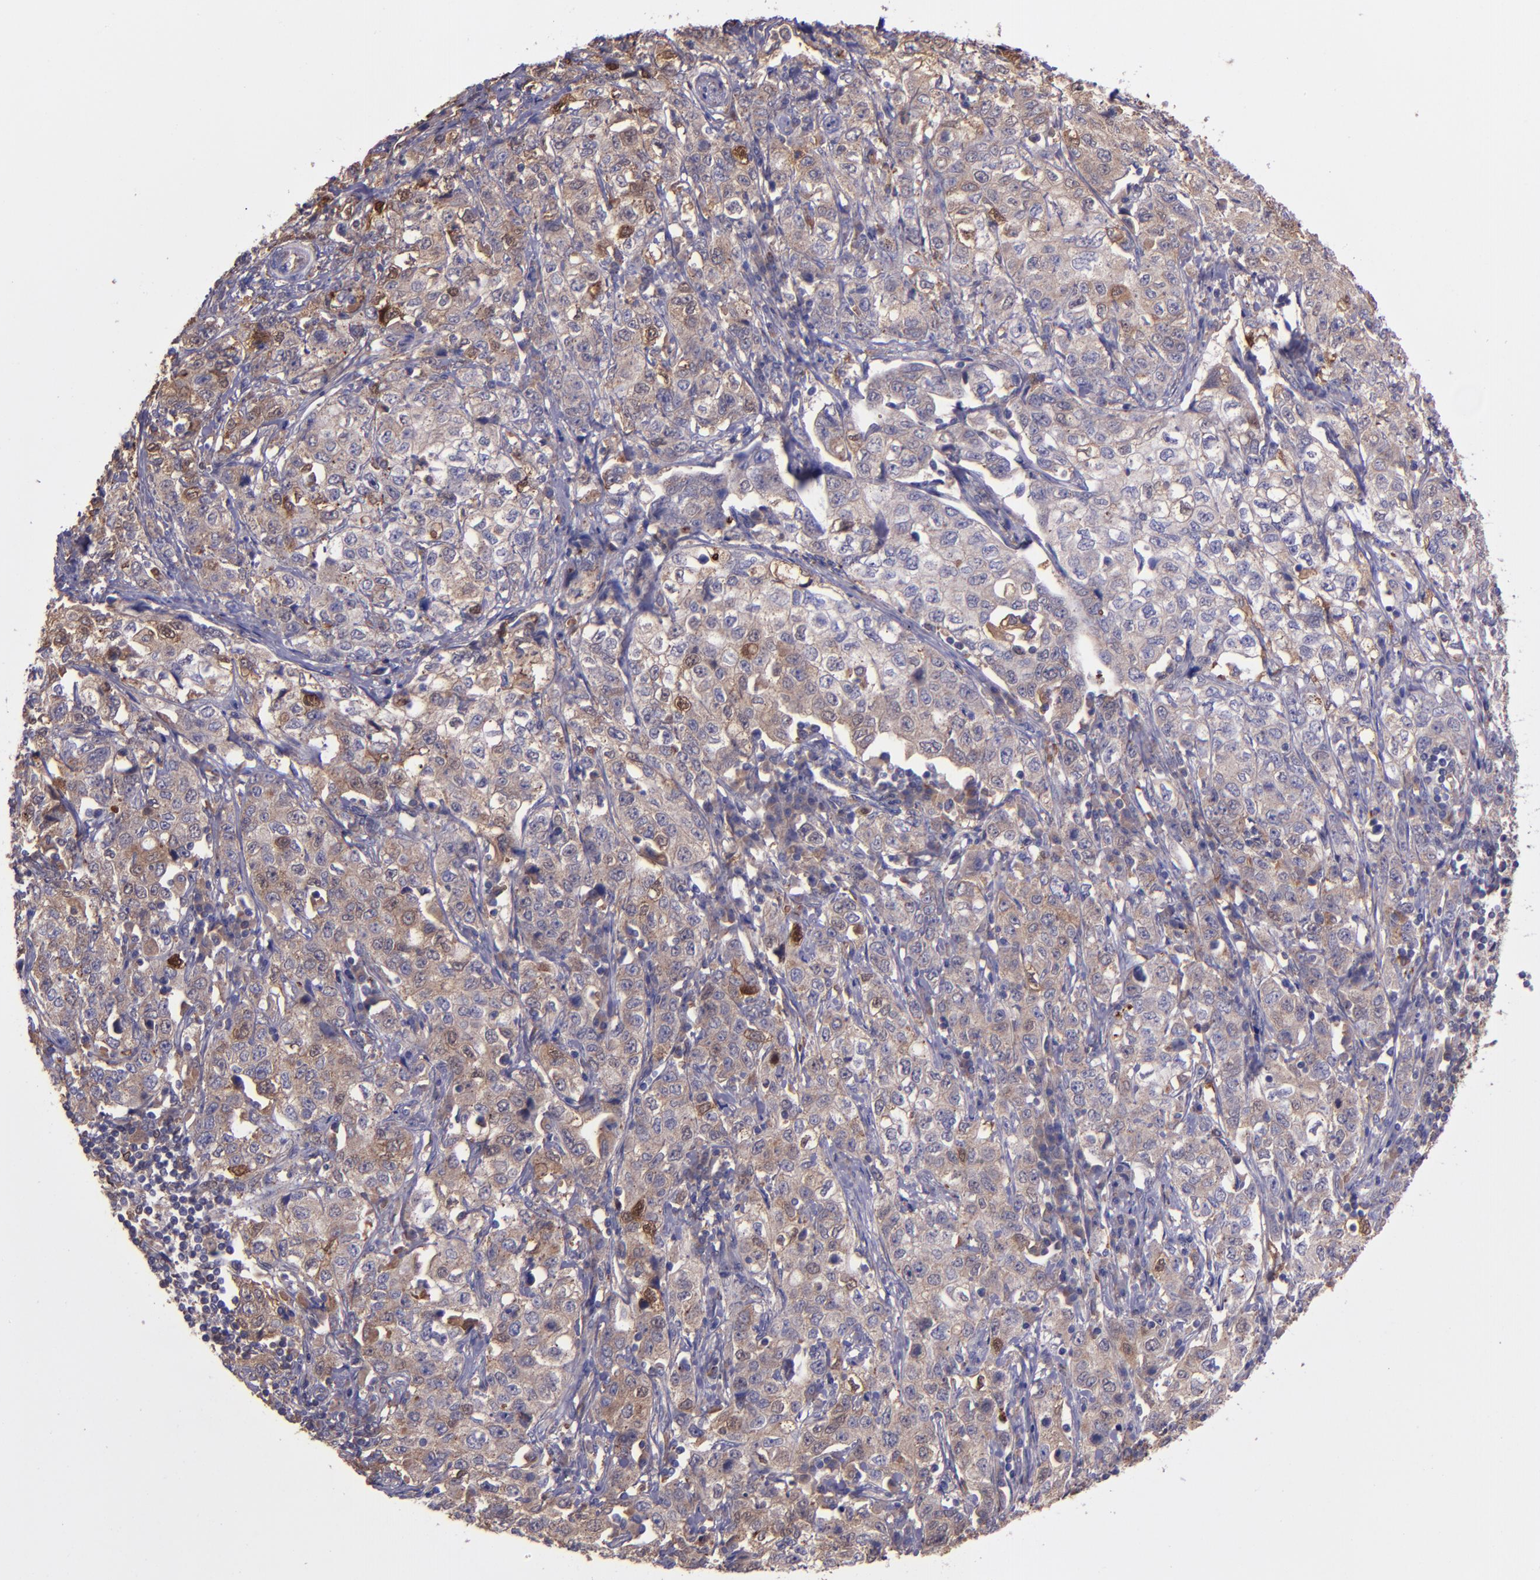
{"staining": {"intensity": "weak", "quantity": ">75%", "location": "cytoplasmic/membranous"}, "tissue": "stomach cancer", "cell_type": "Tumor cells", "image_type": "cancer", "snomed": [{"axis": "morphology", "description": "Adenocarcinoma, NOS"}, {"axis": "topography", "description": "Stomach"}], "caption": "Human stomach cancer stained with a brown dye reveals weak cytoplasmic/membranous positive staining in about >75% of tumor cells.", "gene": "WASHC1", "patient": {"sex": "male", "age": 48}}